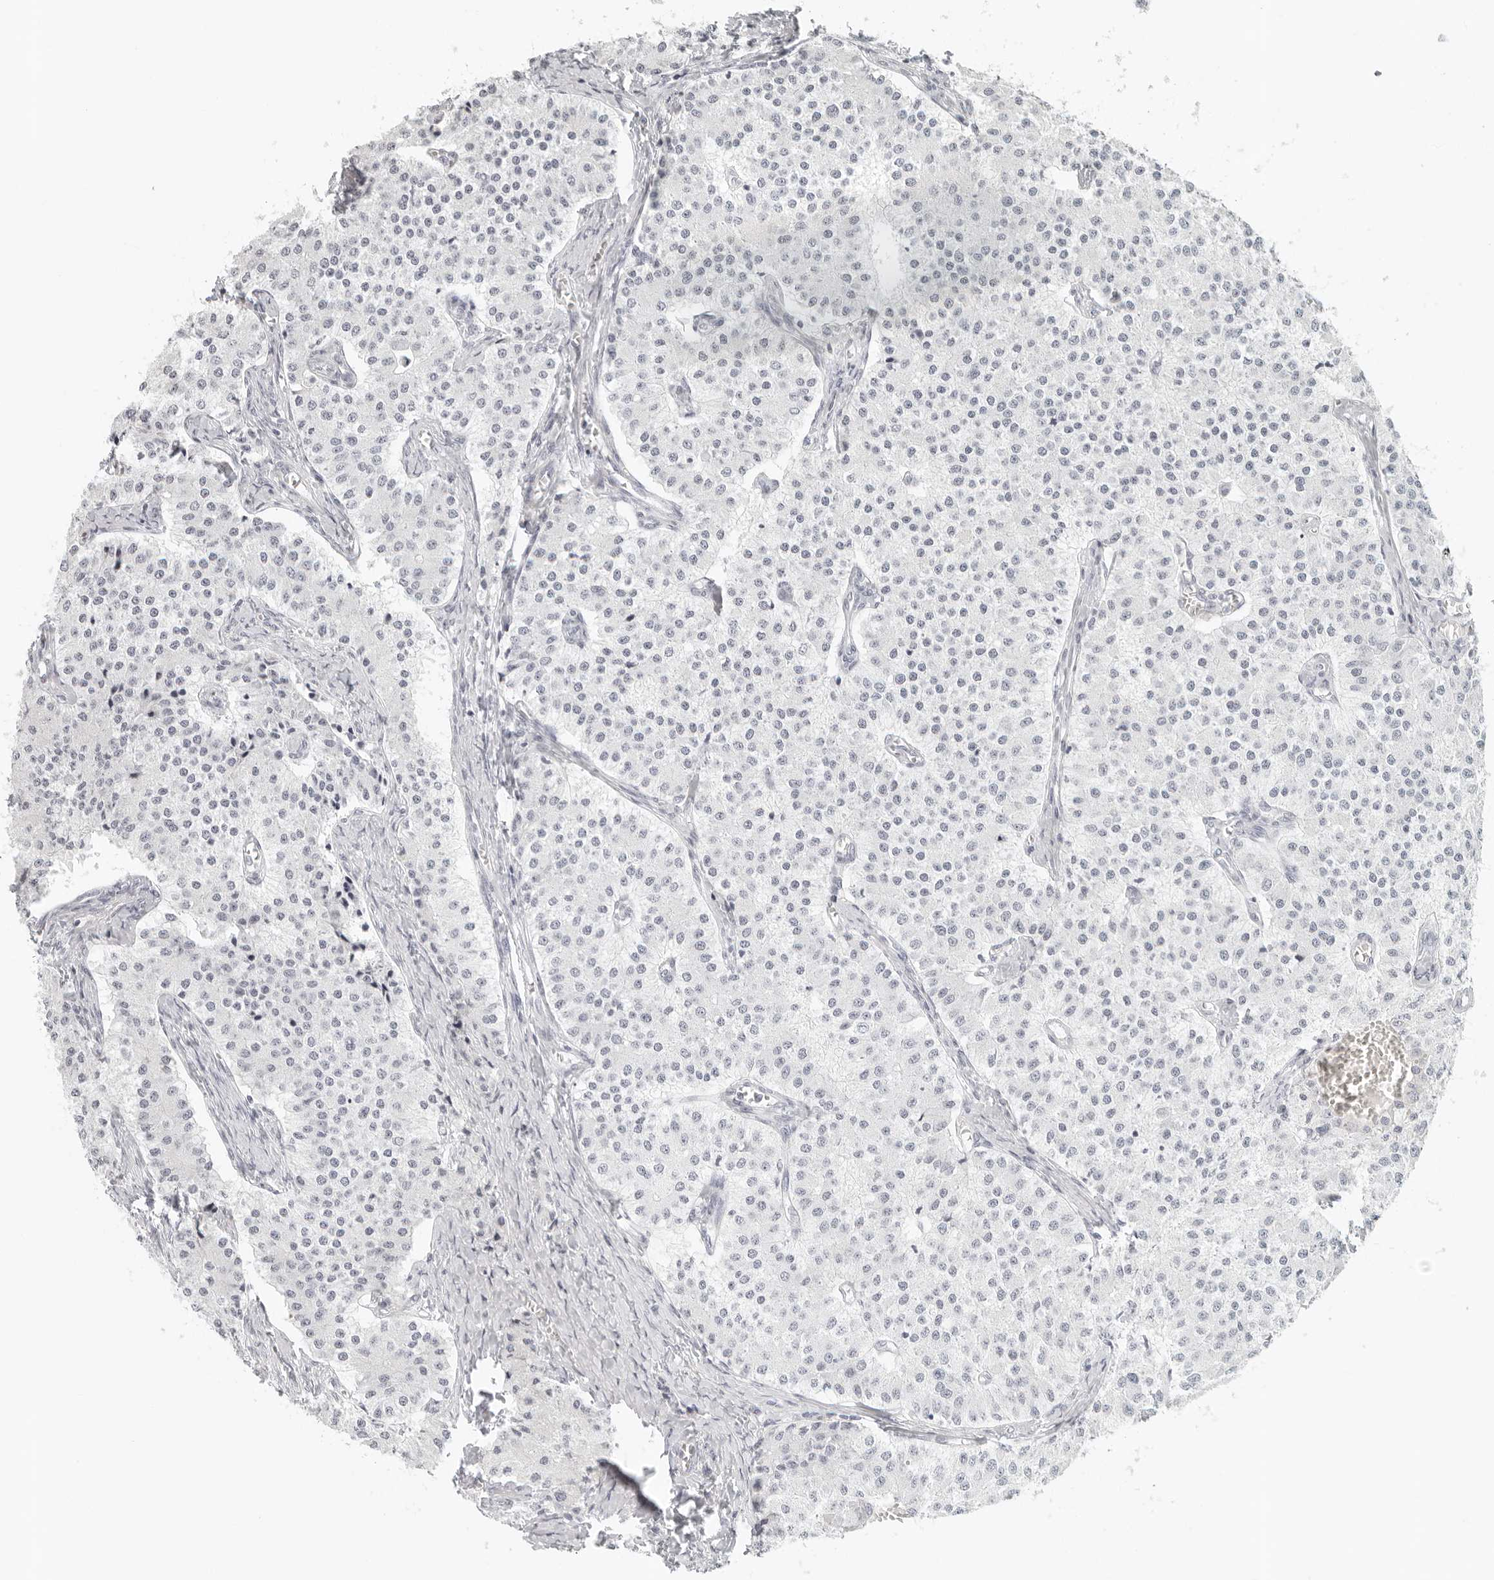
{"staining": {"intensity": "negative", "quantity": "none", "location": "none"}, "tissue": "carcinoid", "cell_type": "Tumor cells", "image_type": "cancer", "snomed": [{"axis": "morphology", "description": "Carcinoid, malignant, NOS"}, {"axis": "topography", "description": "Colon"}], "caption": "The histopathology image displays no staining of tumor cells in carcinoid.", "gene": "RPS6KC1", "patient": {"sex": "female", "age": 52}}